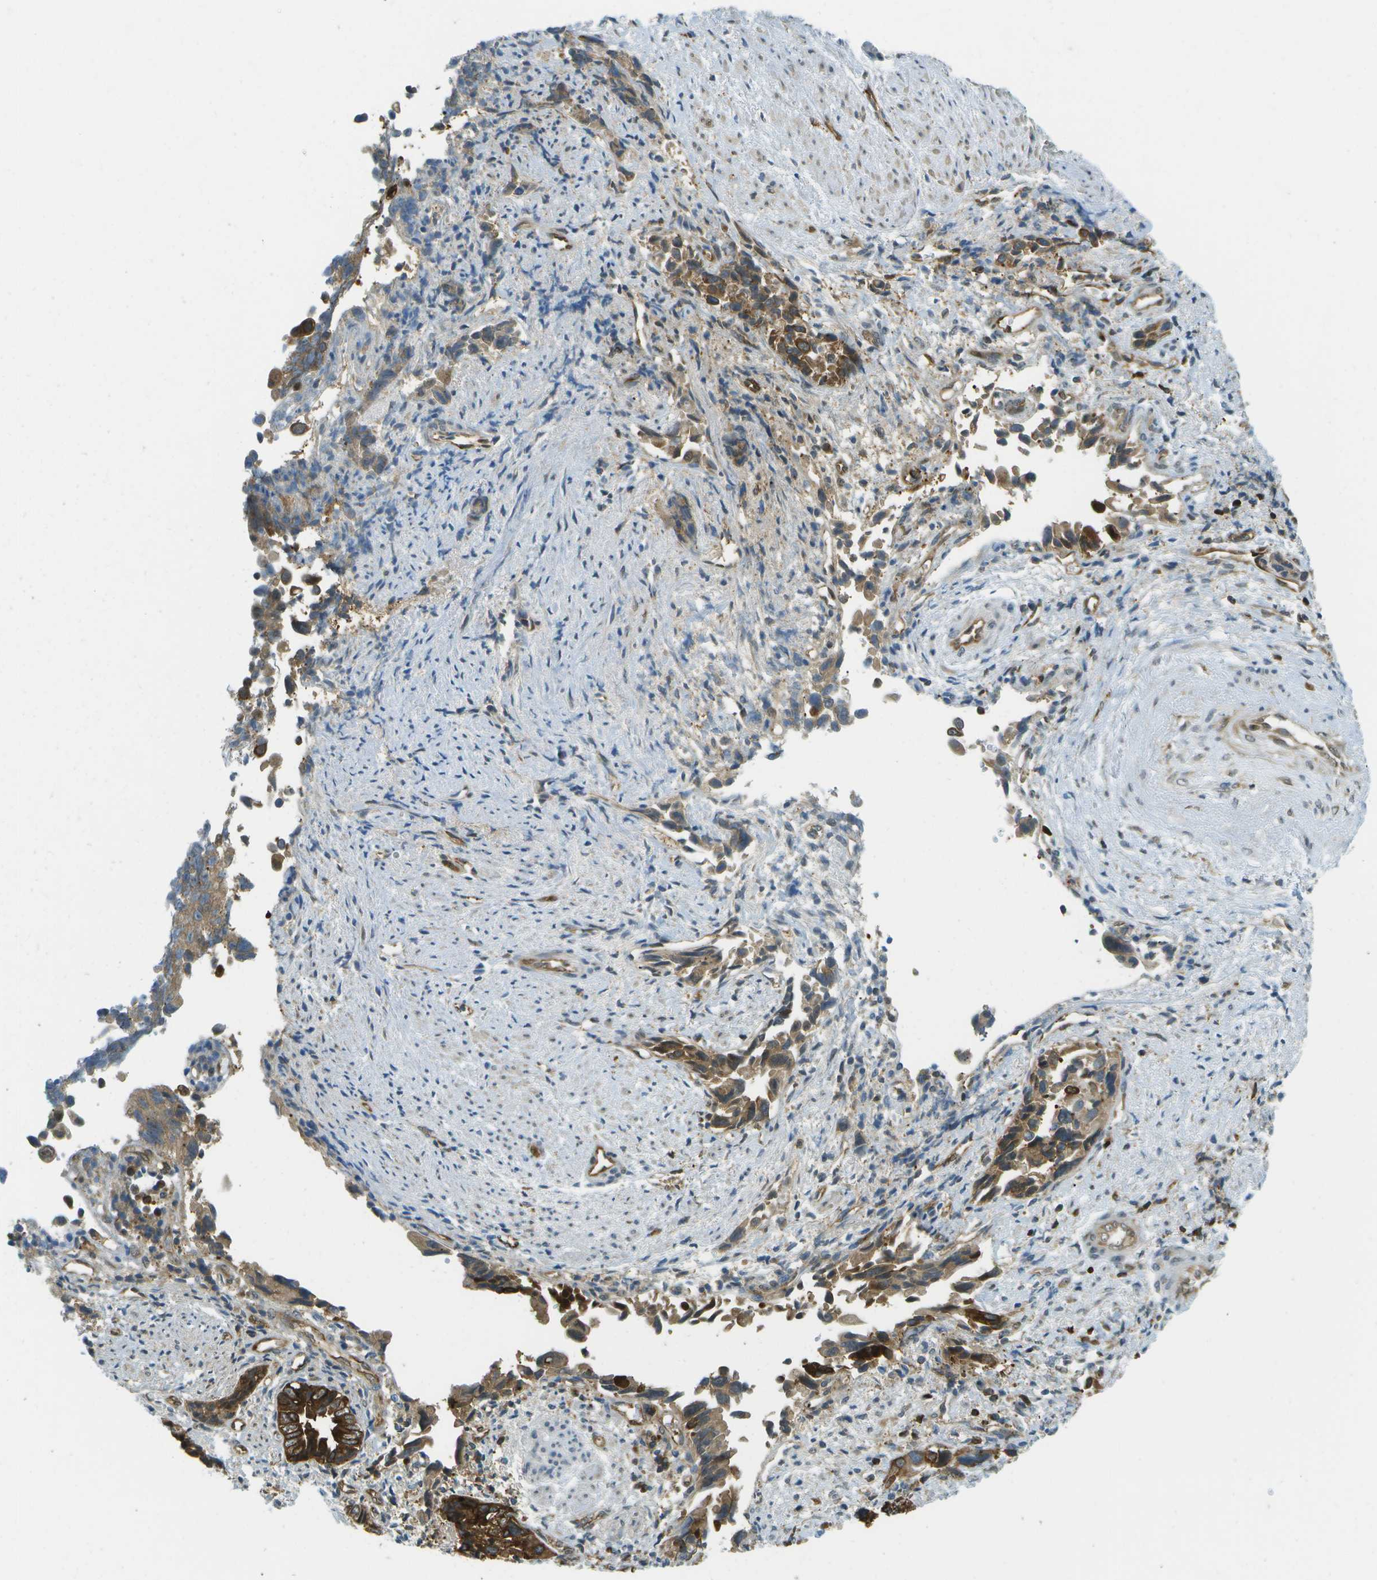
{"staining": {"intensity": "strong", "quantity": "25%-75%", "location": "cytoplasmic/membranous"}, "tissue": "liver cancer", "cell_type": "Tumor cells", "image_type": "cancer", "snomed": [{"axis": "morphology", "description": "Cholangiocarcinoma"}, {"axis": "topography", "description": "Liver"}], "caption": "There is high levels of strong cytoplasmic/membranous positivity in tumor cells of liver cancer, as demonstrated by immunohistochemical staining (brown color).", "gene": "TMTC1", "patient": {"sex": "female", "age": 79}}